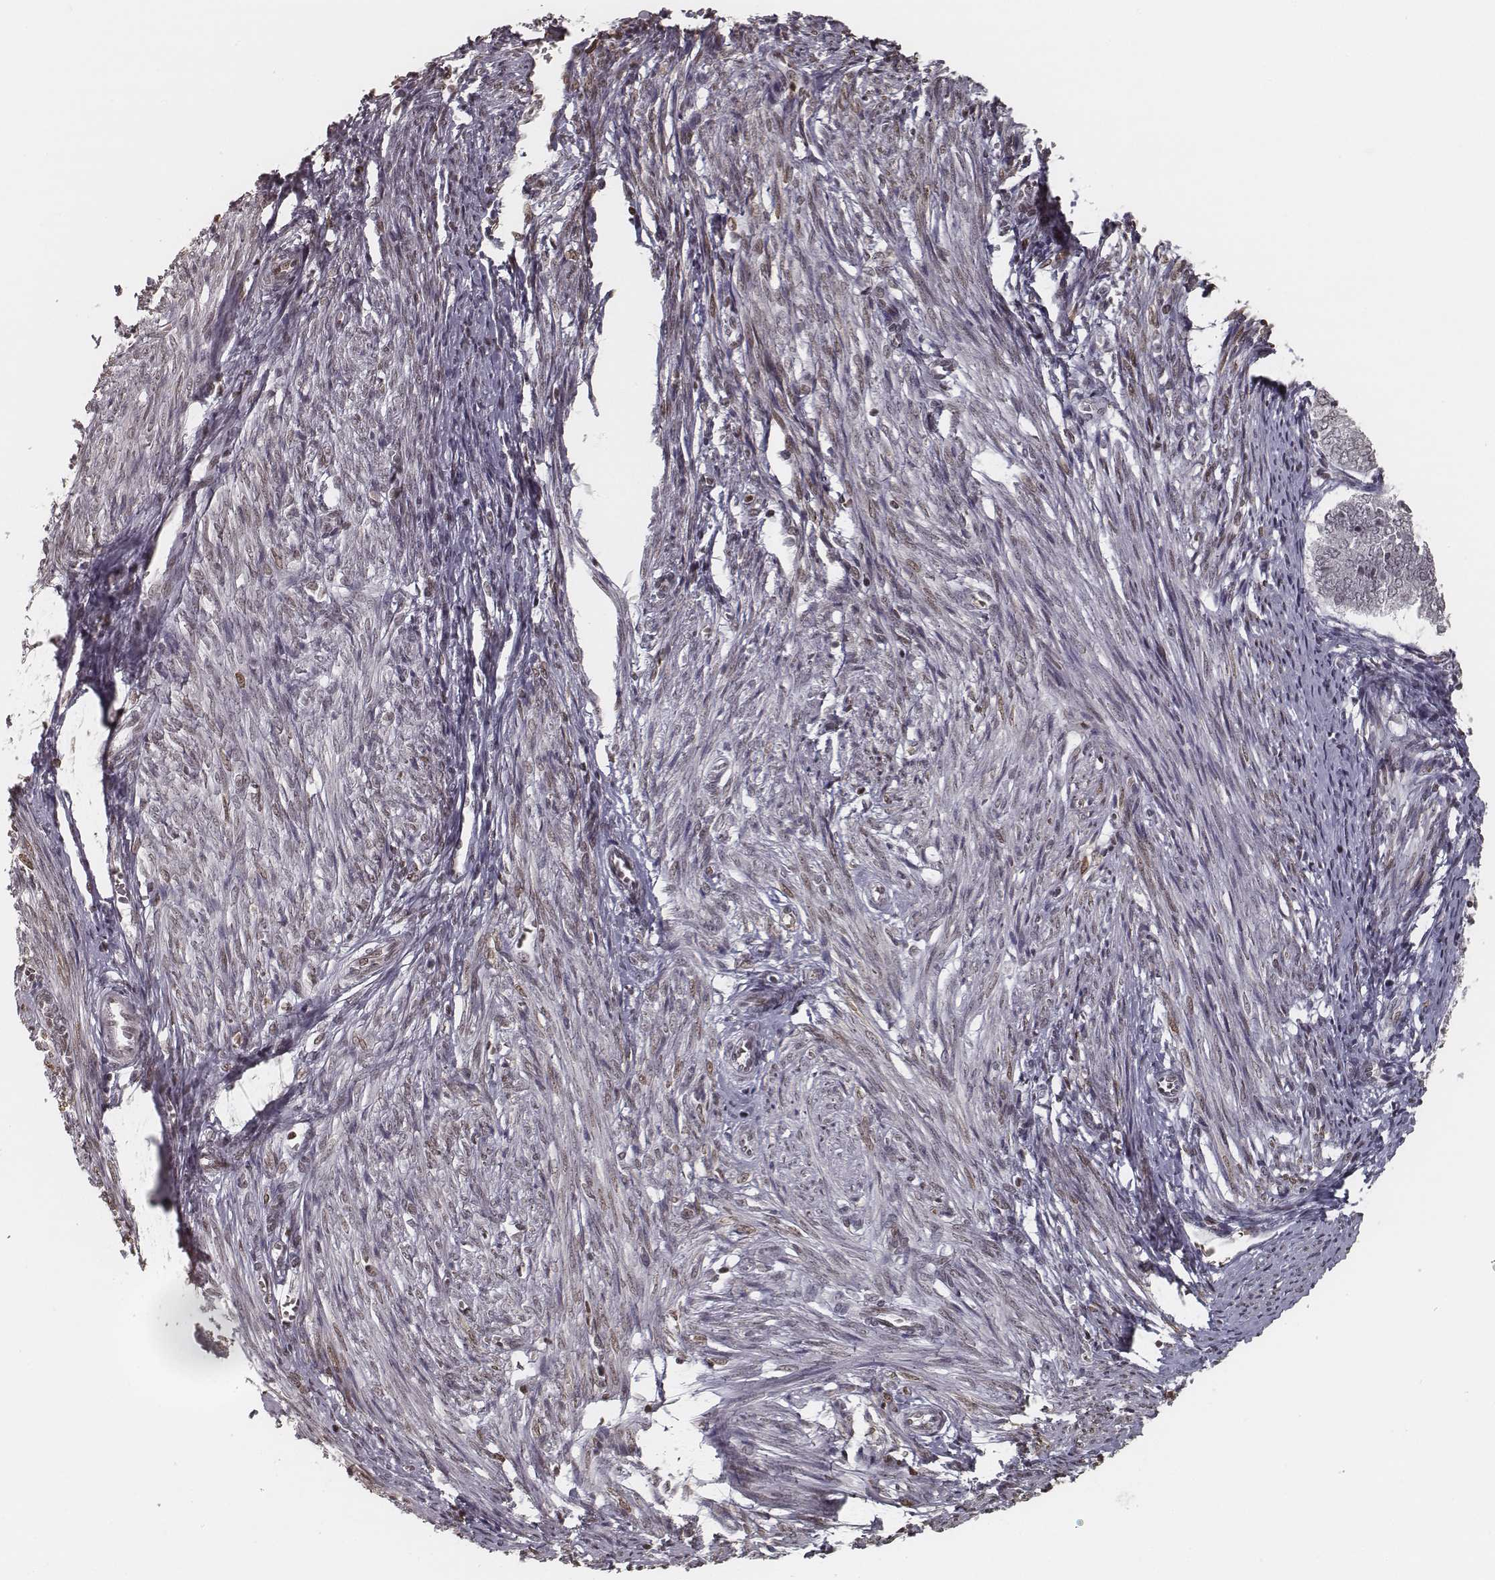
{"staining": {"intensity": "negative", "quantity": "none", "location": "none"}, "tissue": "endometrium", "cell_type": "Cells in endometrial stroma", "image_type": "normal", "snomed": [{"axis": "morphology", "description": "Normal tissue, NOS"}, {"axis": "topography", "description": "Endometrium"}], "caption": "High power microscopy photomicrograph of an IHC micrograph of normal endometrium, revealing no significant expression in cells in endometrial stroma. (Immunohistochemistry, brightfield microscopy, high magnification).", "gene": "HMGA2", "patient": {"sex": "female", "age": 50}}